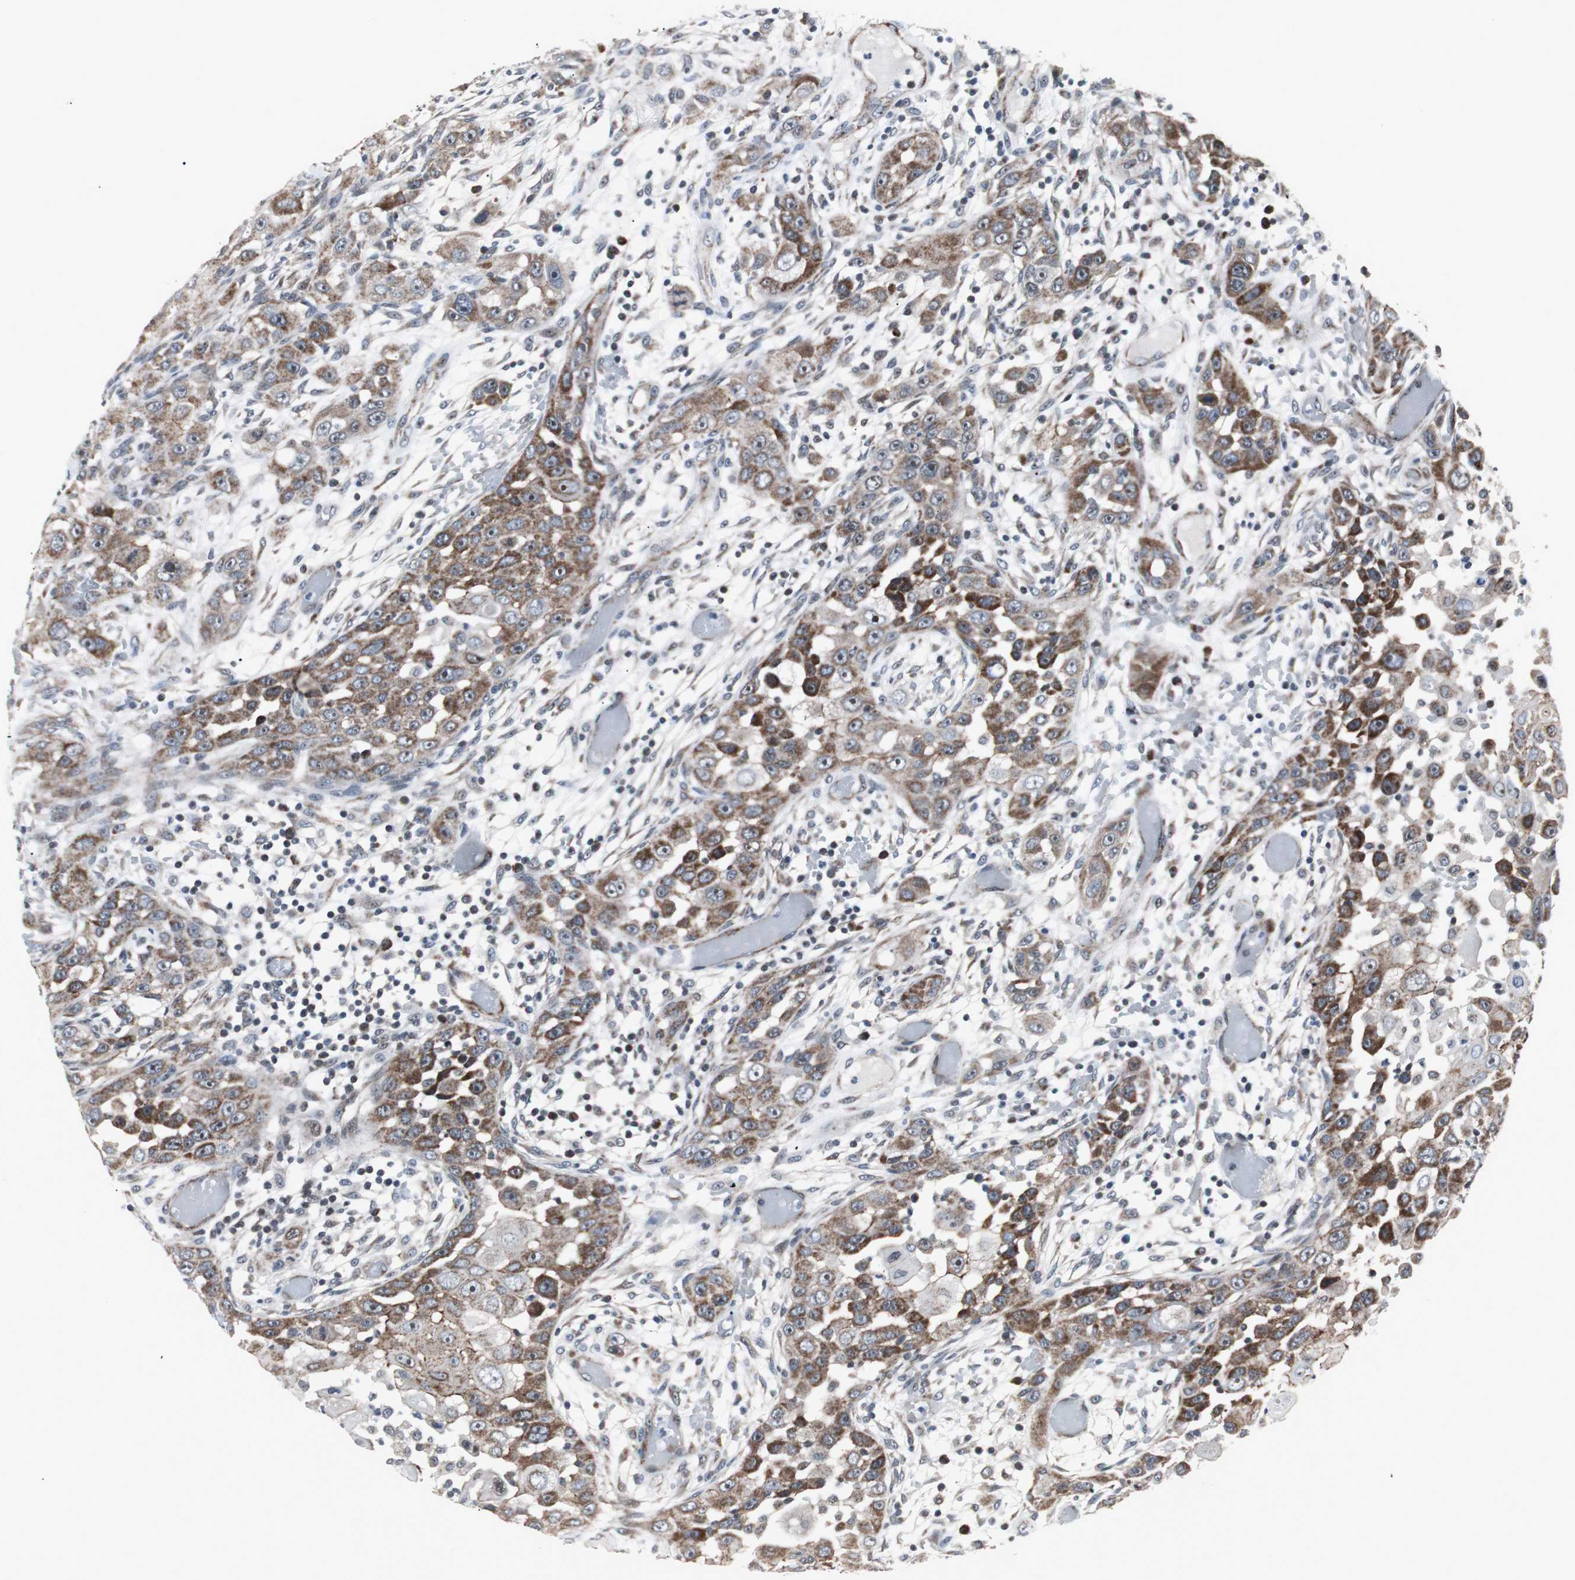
{"staining": {"intensity": "moderate", "quantity": ">75%", "location": "cytoplasmic/membranous"}, "tissue": "head and neck cancer", "cell_type": "Tumor cells", "image_type": "cancer", "snomed": [{"axis": "morphology", "description": "Carcinoma, NOS"}, {"axis": "topography", "description": "Head-Neck"}], "caption": "Brown immunohistochemical staining in human carcinoma (head and neck) shows moderate cytoplasmic/membranous positivity in approximately >75% of tumor cells. (Brightfield microscopy of DAB IHC at high magnification).", "gene": "MRPL40", "patient": {"sex": "male", "age": 87}}